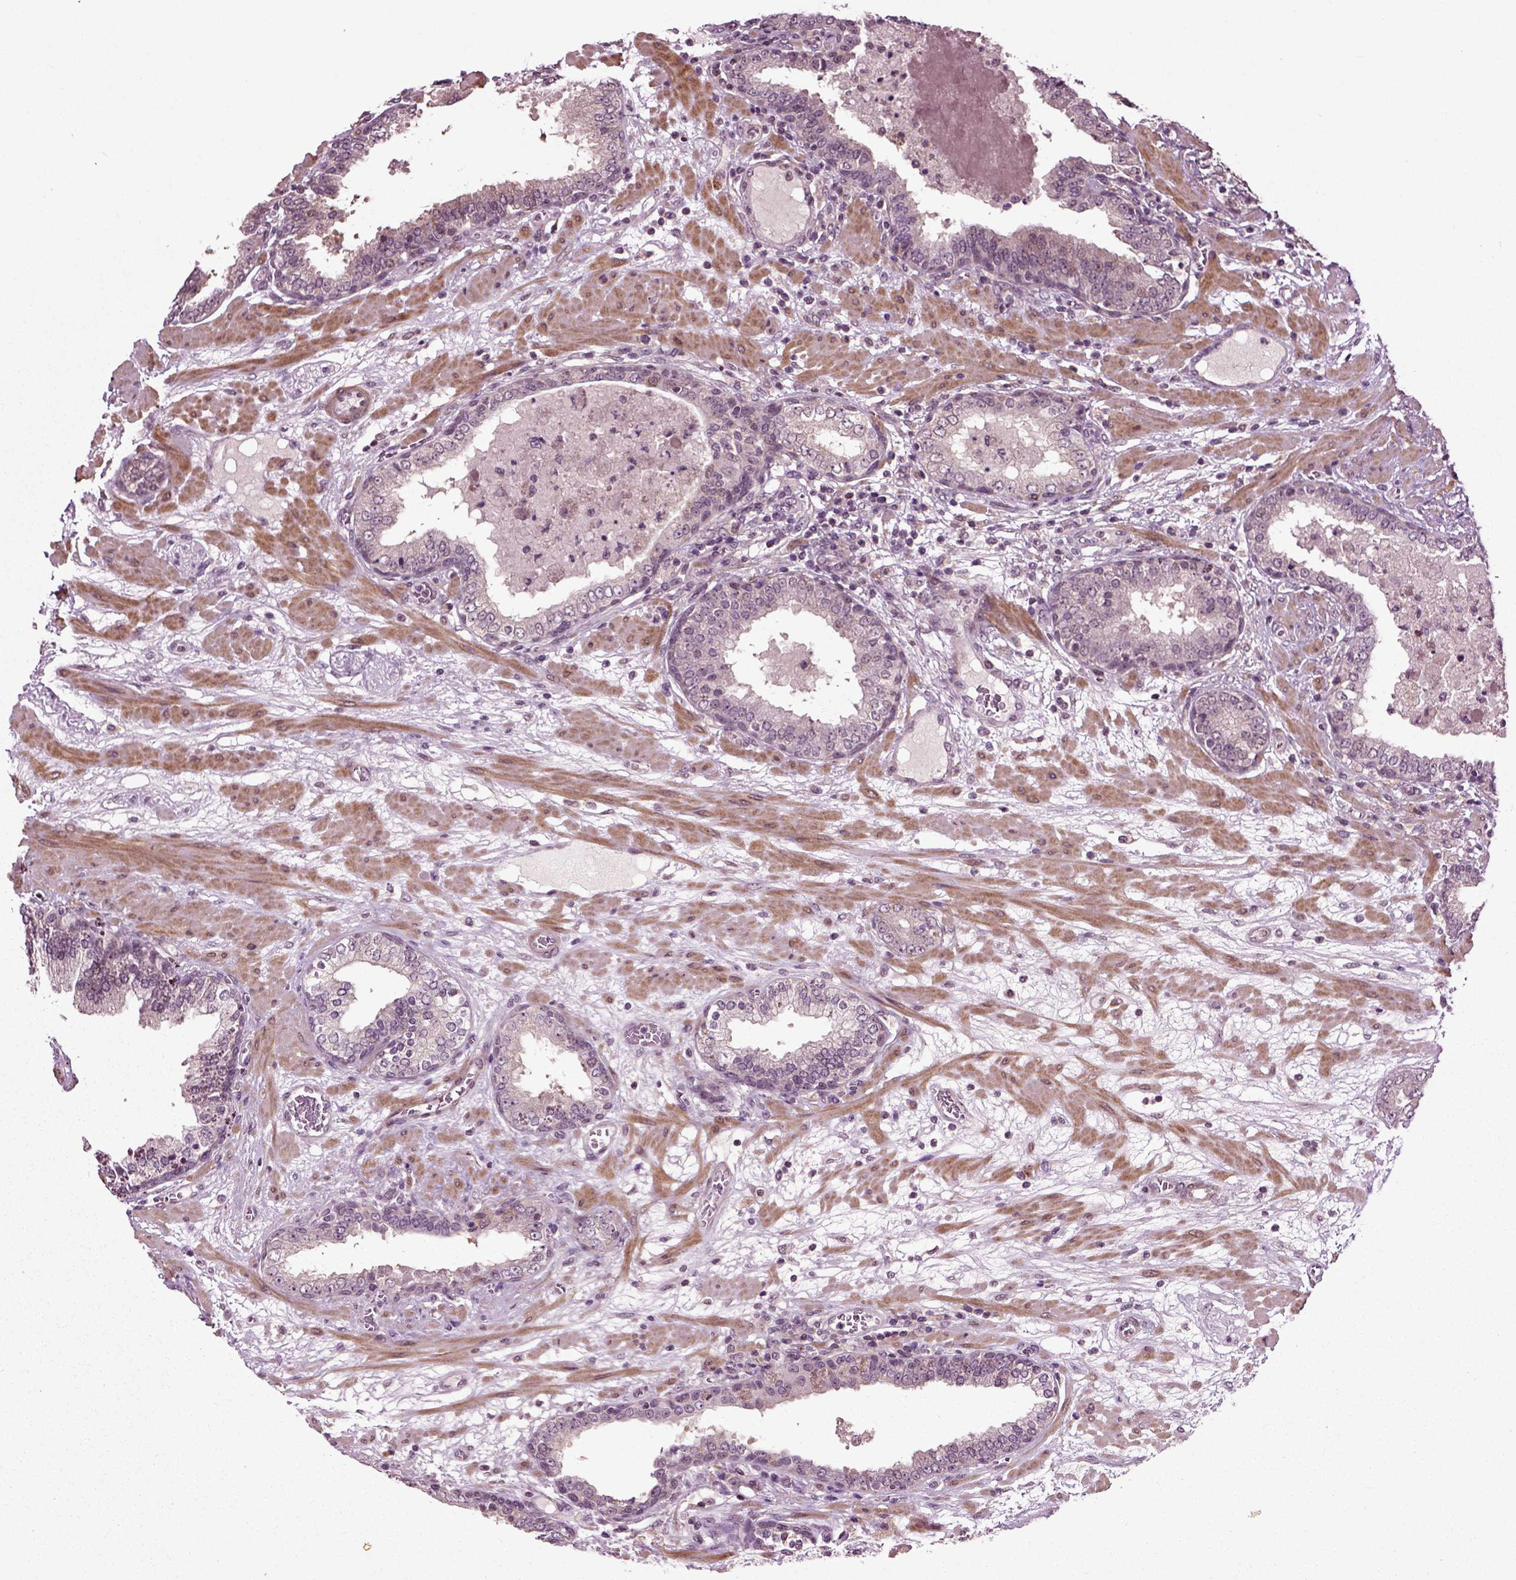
{"staining": {"intensity": "negative", "quantity": "none", "location": "none"}, "tissue": "prostate cancer", "cell_type": "Tumor cells", "image_type": "cancer", "snomed": [{"axis": "morphology", "description": "Adenocarcinoma, Low grade"}, {"axis": "topography", "description": "Prostate"}], "caption": "DAB immunohistochemical staining of prostate adenocarcinoma (low-grade) displays no significant expression in tumor cells.", "gene": "KNSTRN", "patient": {"sex": "male", "age": 60}}